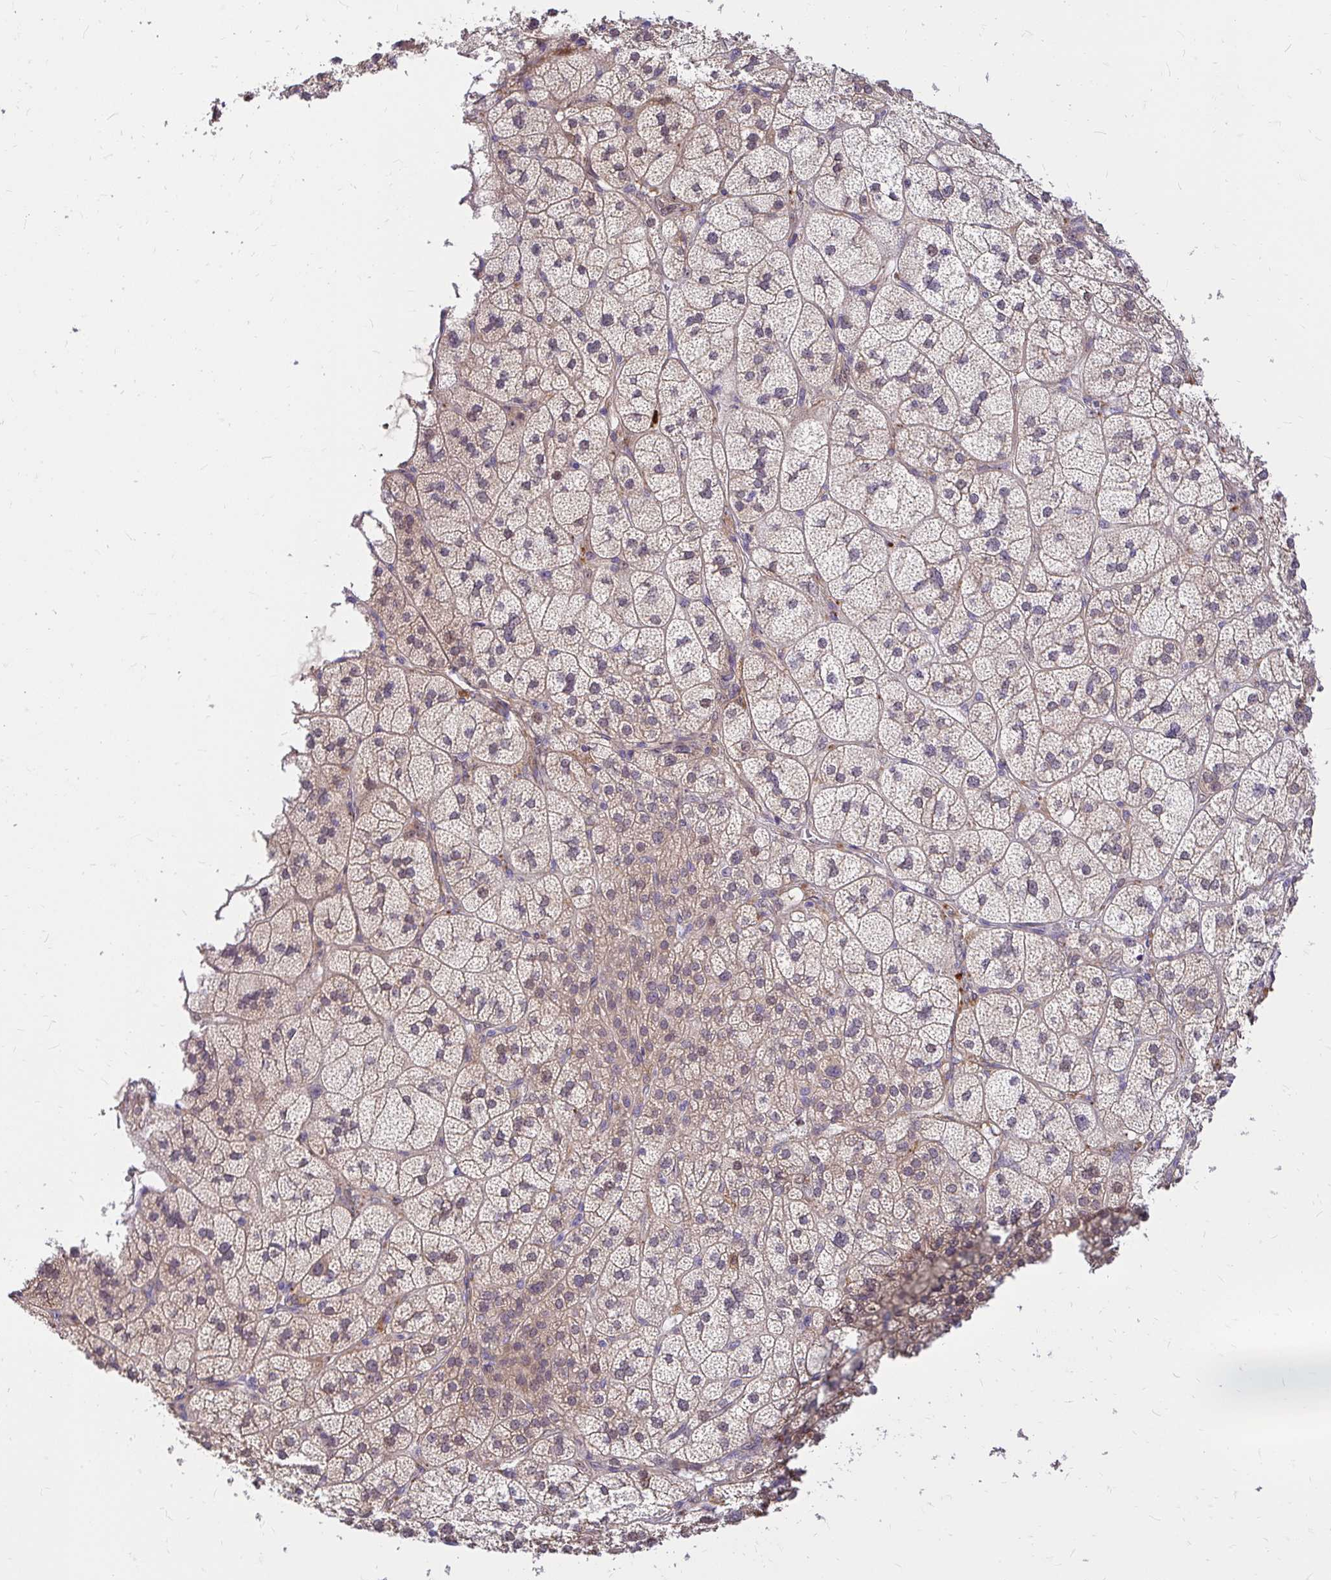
{"staining": {"intensity": "moderate", "quantity": "<25%", "location": "cytoplasmic/membranous"}, "tissue": "adrenal gland", "cell_type": "Glandular cells", "image_type": "normal", "snomed": [{"axis": "morphology", "description": "Normal tissue, NOS"}, {"axis": "topography", "description": "Adrenal gland"}], "caption": "Adrenal gland was stained to show a protein in brown. There is low levels of moderate cytoplasmic/membranous staining in about <25% of glandular cells. (Stains: DAB (3,3'-diaminobenzidine) in brown, nuclei in blue, Microscopy: brightfield microscopy at high magnification).", "gene": "YAP1", "patient": {"sex": "female", "age": 60}}